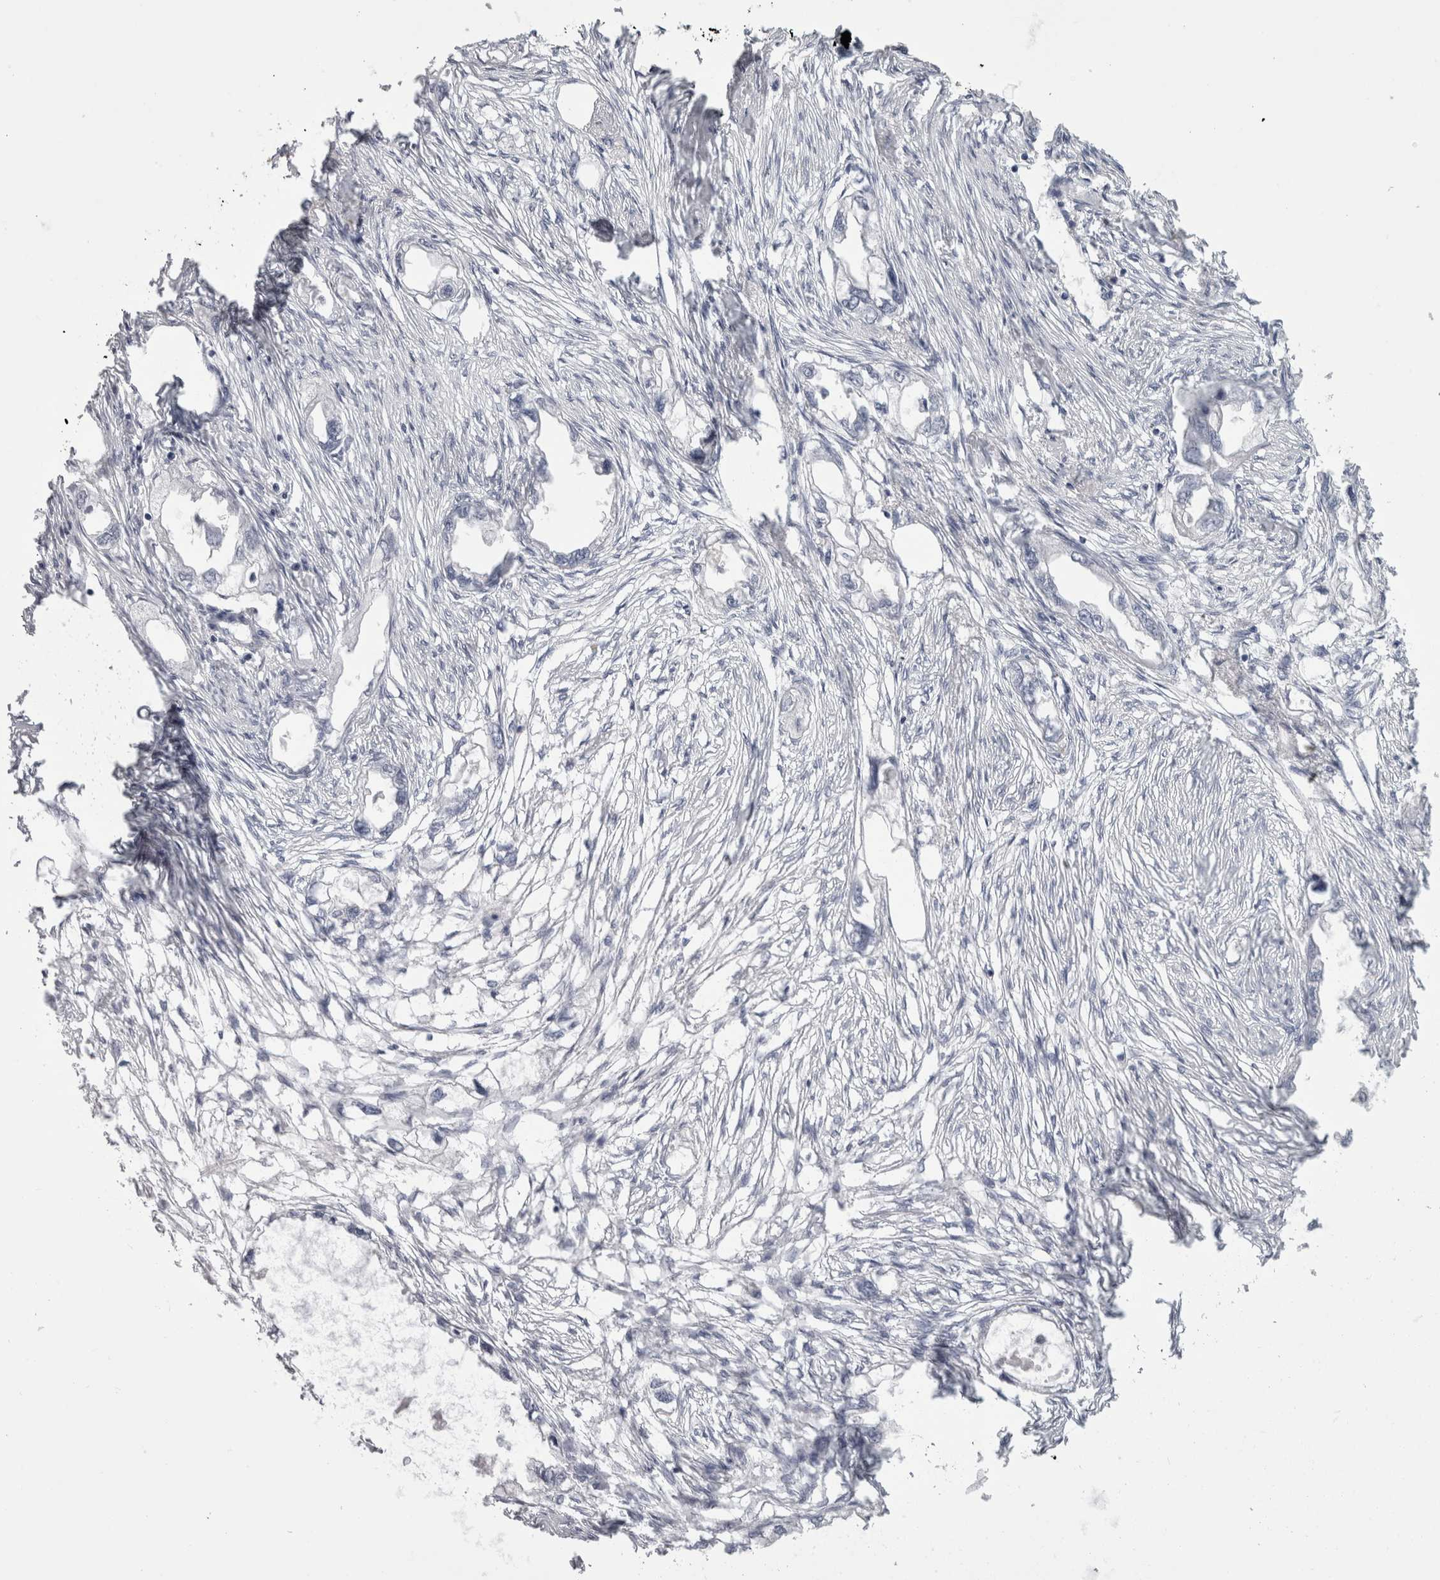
{"staining": {"intensity": "negative", "quantity": "none", "location": "none"}, "tissue": "endometrial cancer", "cell_type": "Tumor cells", "image_type": "cancer", "snomed": [{"axis": "morphology", "description": "Adenocarcinoma, NOS"}, {"axis": "morphology", "description": "Adenocarcinoma, metastatic, NOS"}, {"axis": "topography", "description": "Adipose tissue"}, {"axis": "topography", "description": "Endometrium"}], "caption": "Immunohistochemical staining of human adenocarcinoma (endometrial) displays no significant staining in tumor cells.", "gene": "ADAM2", "patient": {"sex": "female", "age": 67}}